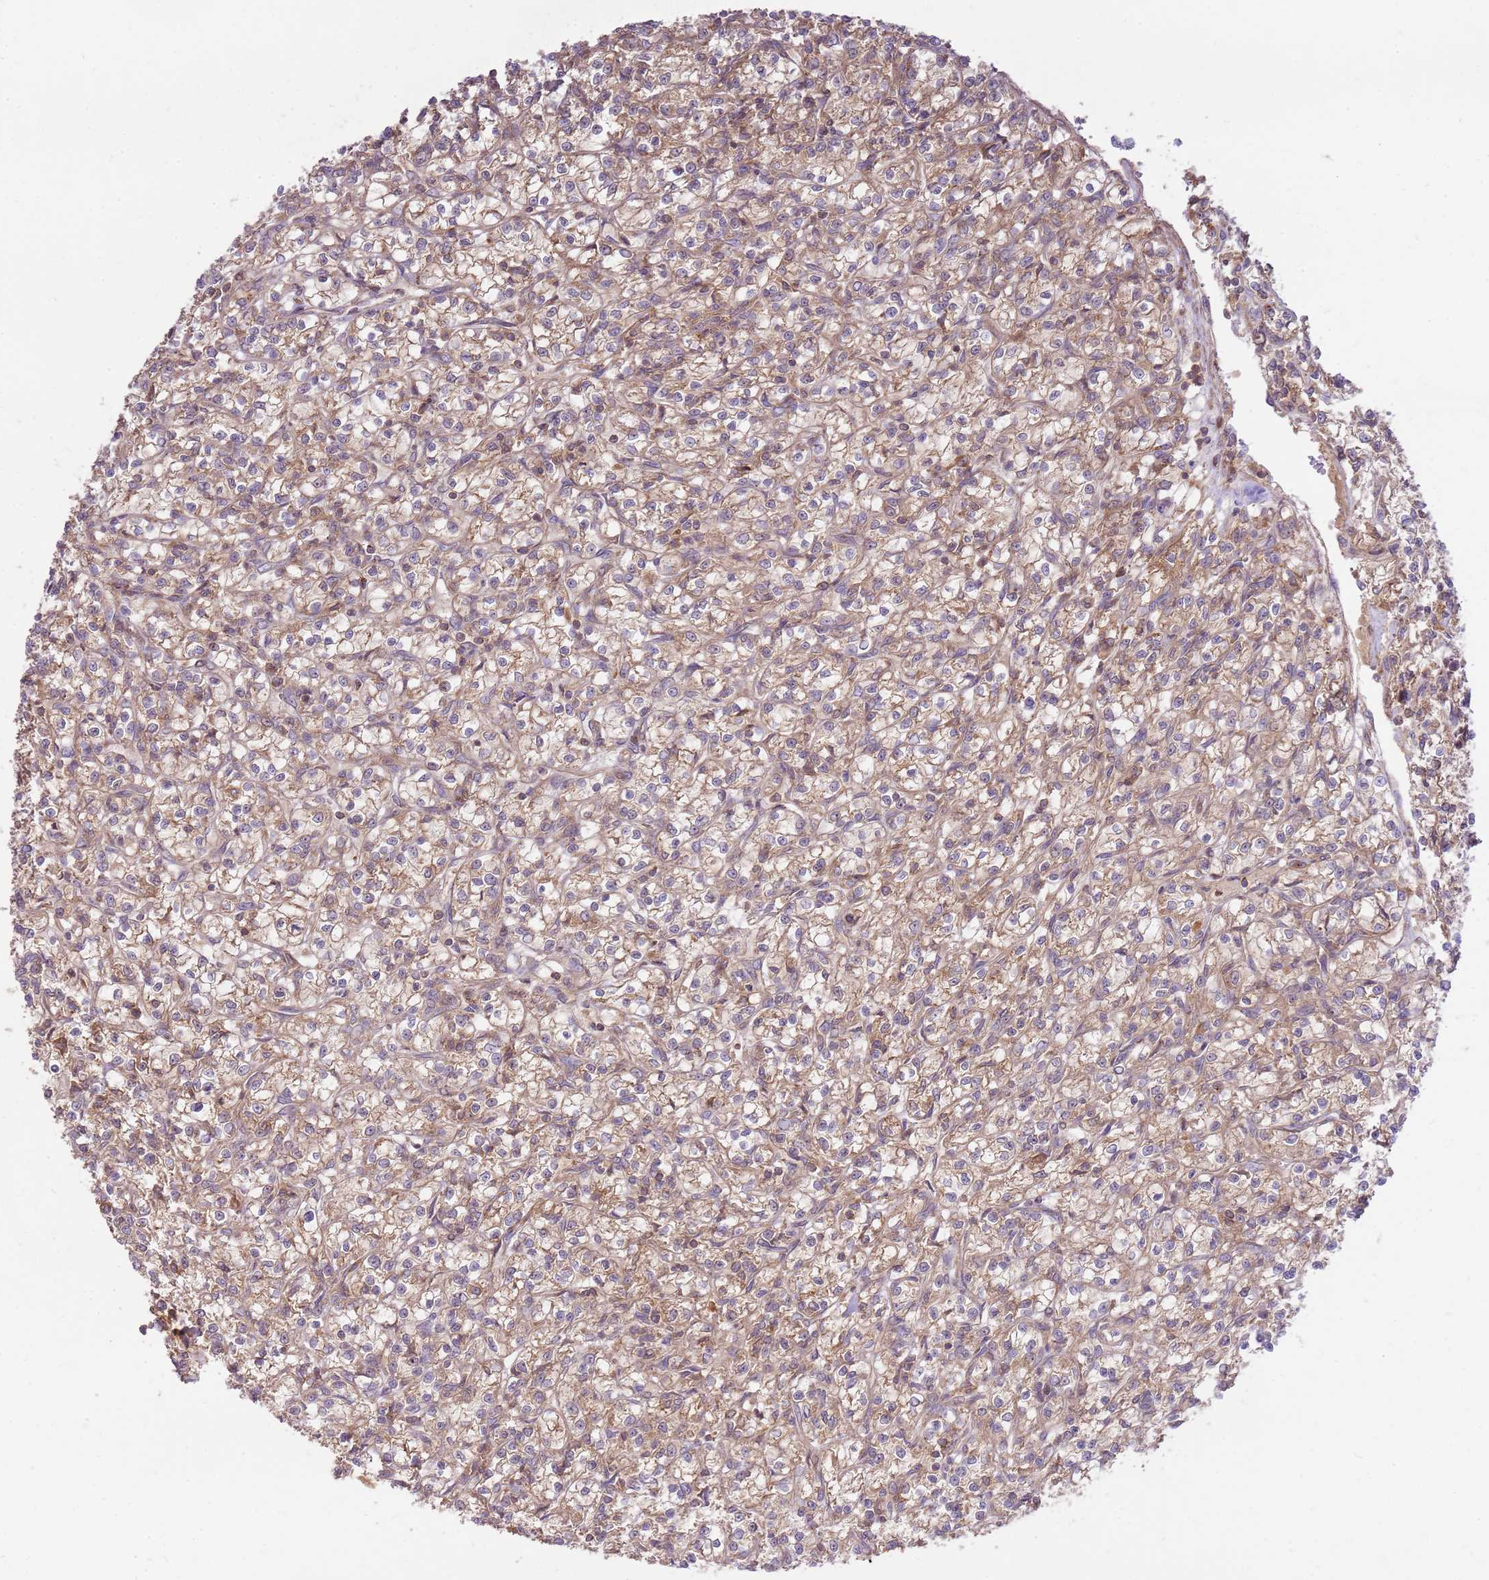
{"staining": {"intensity": "weak", "quantity": ">75%", "location": "cytoplasmic/membranous"}, "tissue": "renal cancer", "cell_type": "Tumor cells", "image_type": "cancer", "snomed": [{"axis": "morphology", "description": "Adenocarcinoma, NOS"}, {"axis": "topography", "description": "Kidney"}], "caption": "Weak cytoplasmic/membranous positivity is identified in about >75% of tumor cells in renal adenocarcinoma. (DAB = brown stain, brightfield microscopy at high magnification).", "gene": "GAREM1", "patient": {"sex": "female", "age": 59}}